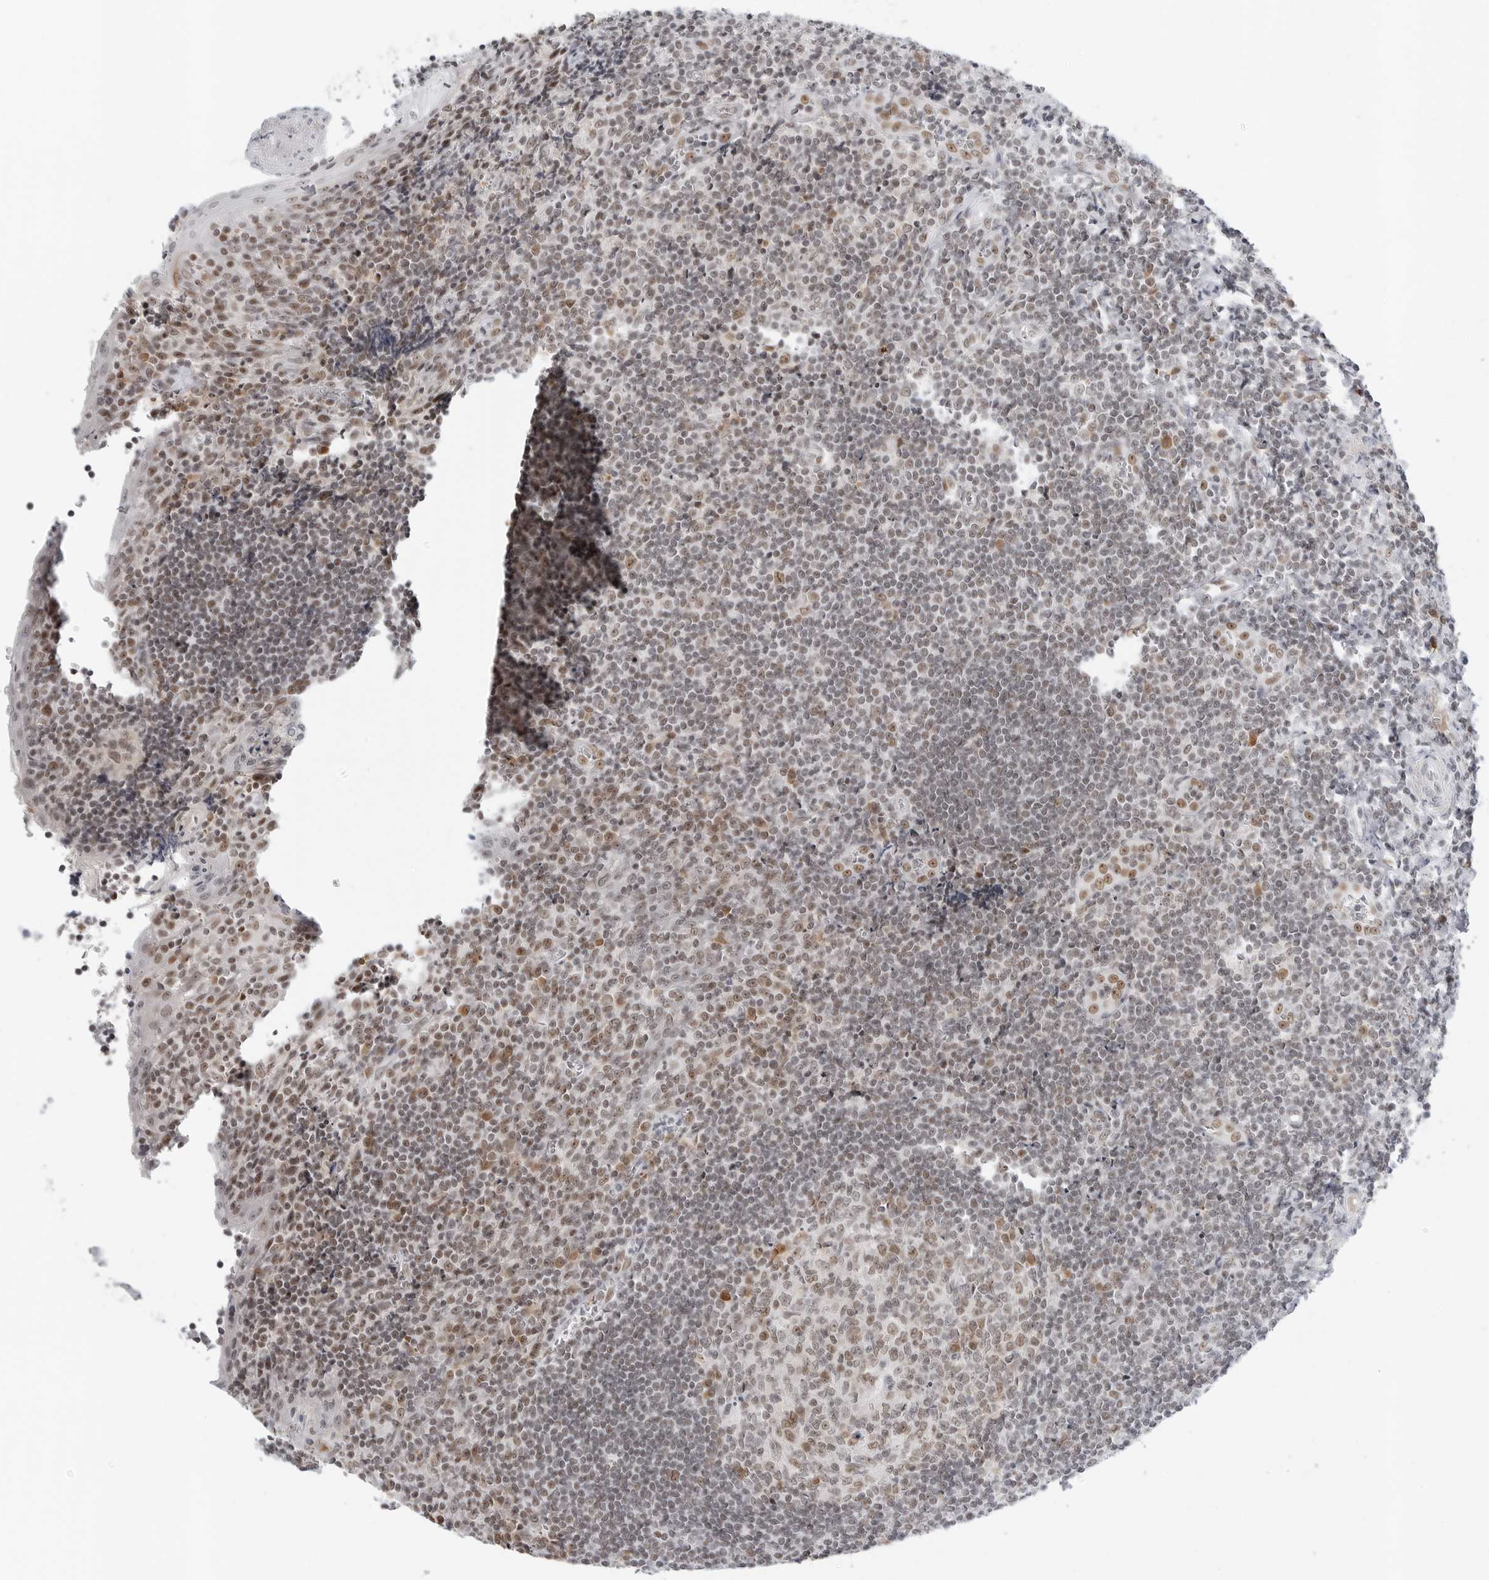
{"staining": {"intensity": "moderate", "quantity": "<25%", "location": "nuclear"}, "tissue": "tonsil", "cell_type": "Germinal center cells", "image_type": "normal", "snomed": [{"axis": "morphology", "description": "Normal tissue, NOS"}, {"axis": "topography", "description": "Tonsil"}], "caption": "IHC (DAB (3,3'-diaminobenzidine)) staining of benign tonsil reveals moderate nuclear protein positivity in about <25% of germinal center cells.", "gene": "WRAP53", "patient": {"sex": "male", "age": 27}}